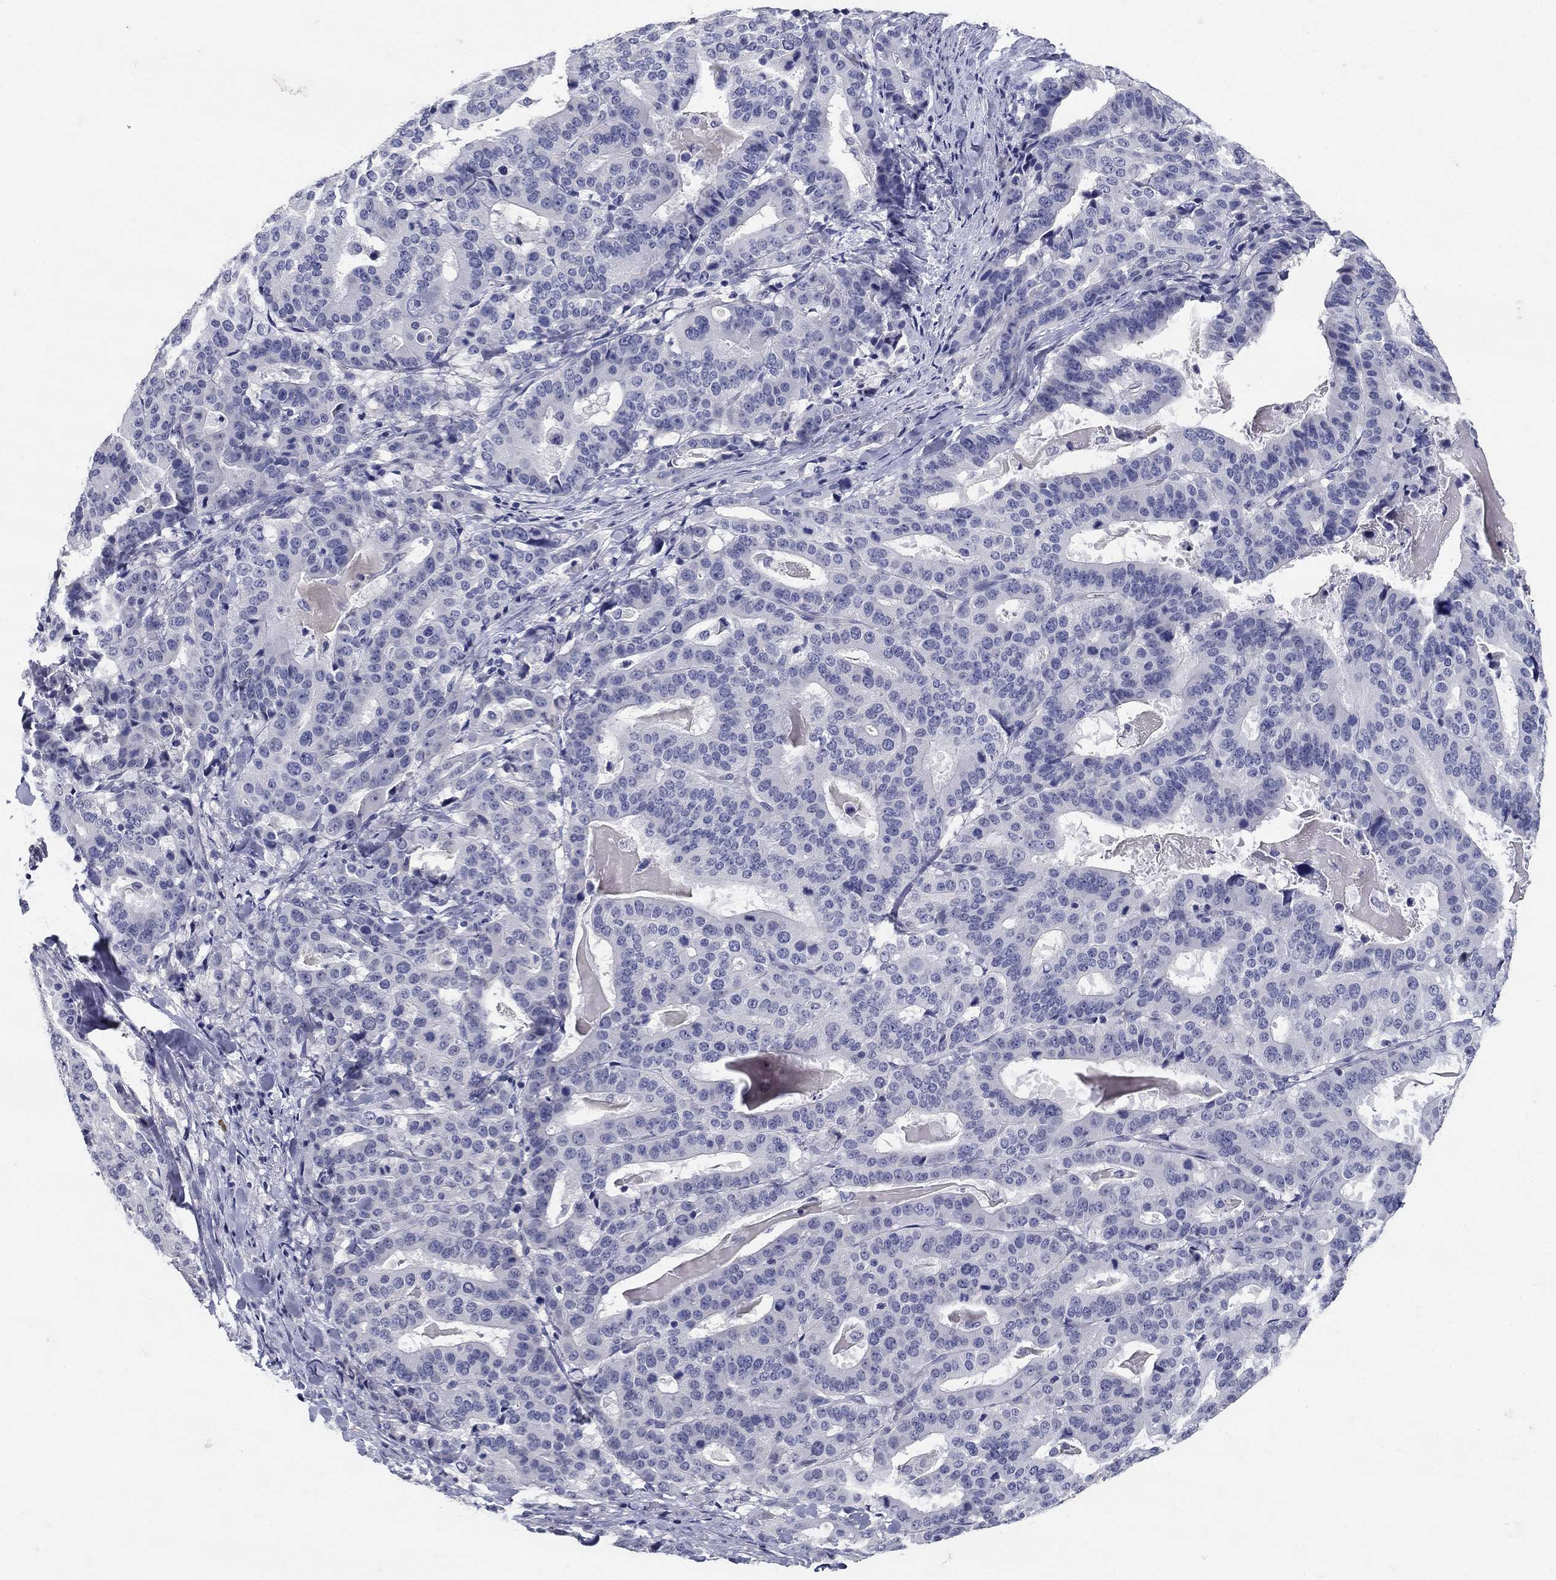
{"staining": {"intensity": "negative", "quantity": "none", "location": "none"}, "tissue": "stomach cancer", "cell_type": "Tumor cells", "image_type": "cancer", "snomed": [{"axis": "morphology", "description": "Adenocarcinoma, NOS"}, {"axis": "topography", "description": "Stomach"}], "caption": "DAB (3,3'-diaminobenzidine) immunohistochemical staining of human stomach cancer (adenocarcinoma) demonstrates no significant positivity in tumor cells.", "gene": "POMC", "patient": {"sex": "male", "age": 48}}